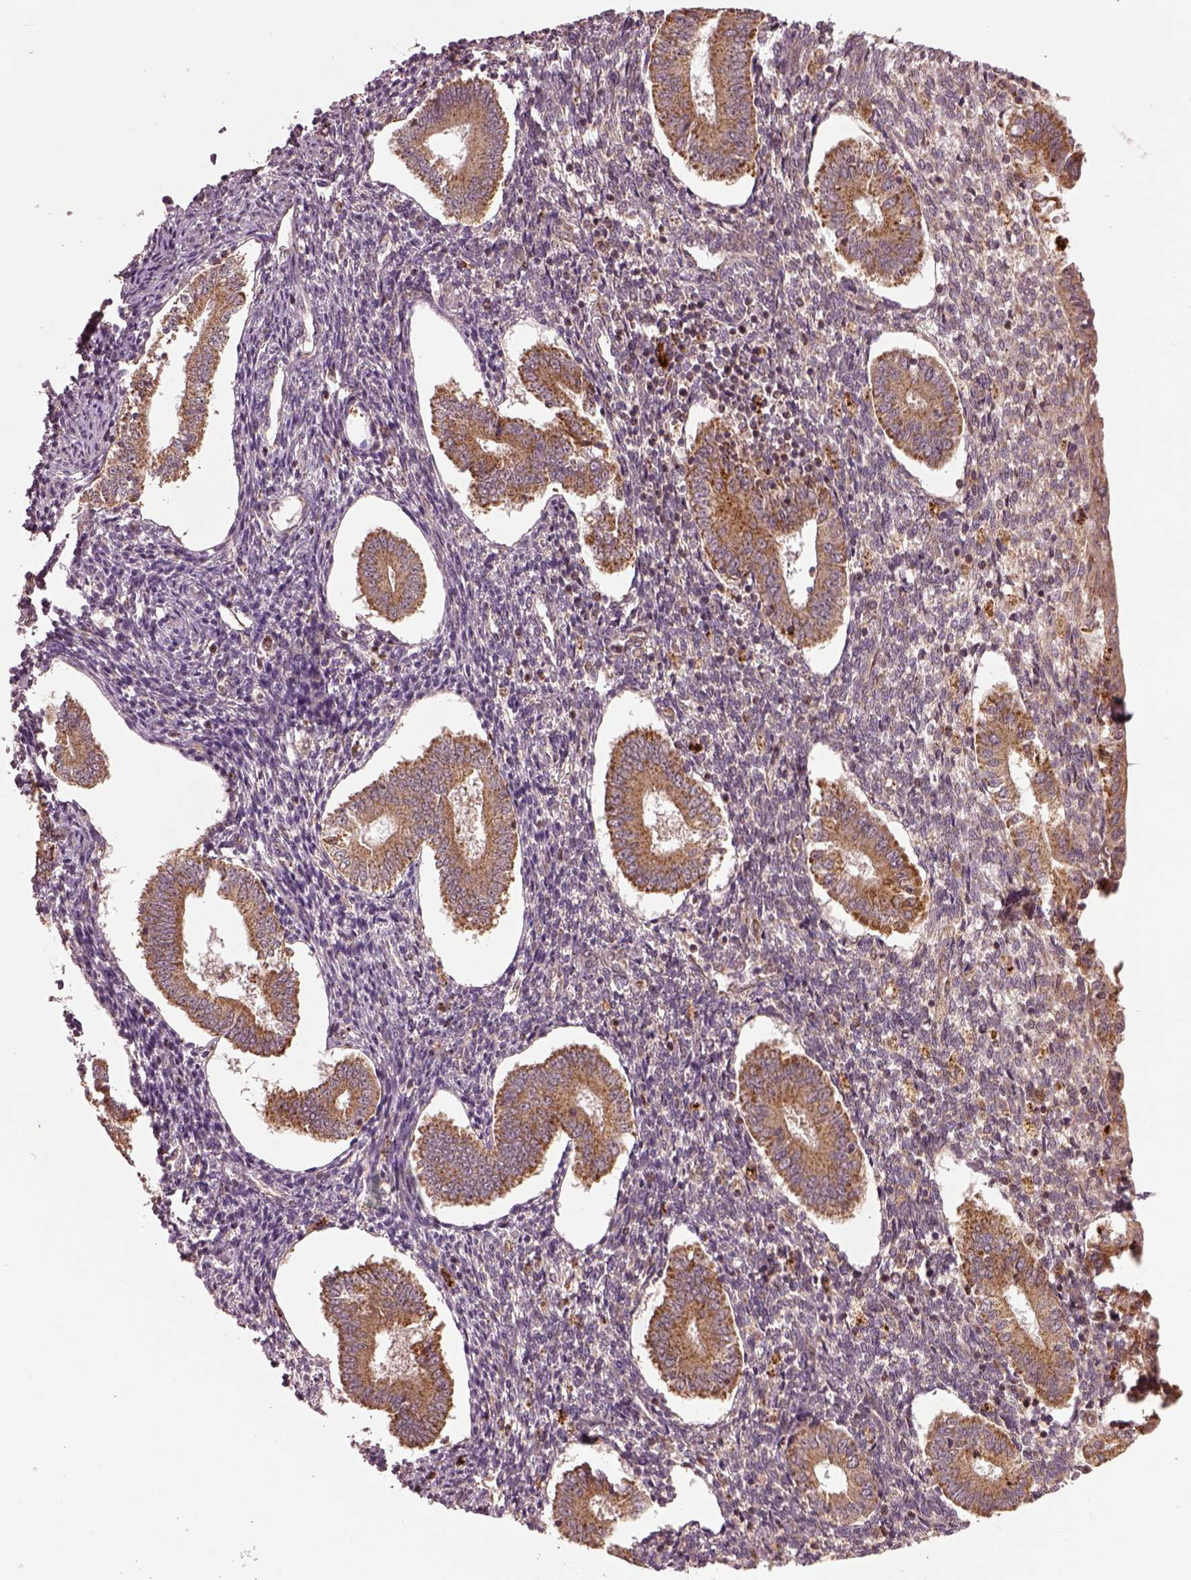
{"staining": {"intensity": "weak", "quantity": "<25%", "location": "cytoplasmic/membranous"}, "tissue": "endometrium", "cell_type": "Cells in endometrial stroma", "image_type": "normal", "snomed": [{"axis": "morphology", "description": "Normal tissue, NOS"}, {"axis": "topography", "description": "Endometrium"}], "caption": "A micrograph of endometrium stained for a protein demonstrates no brown staining in cells in endometrial stroma.", "gene": "SEL1L3", "patient": {"sex": "female", "age": 40}}